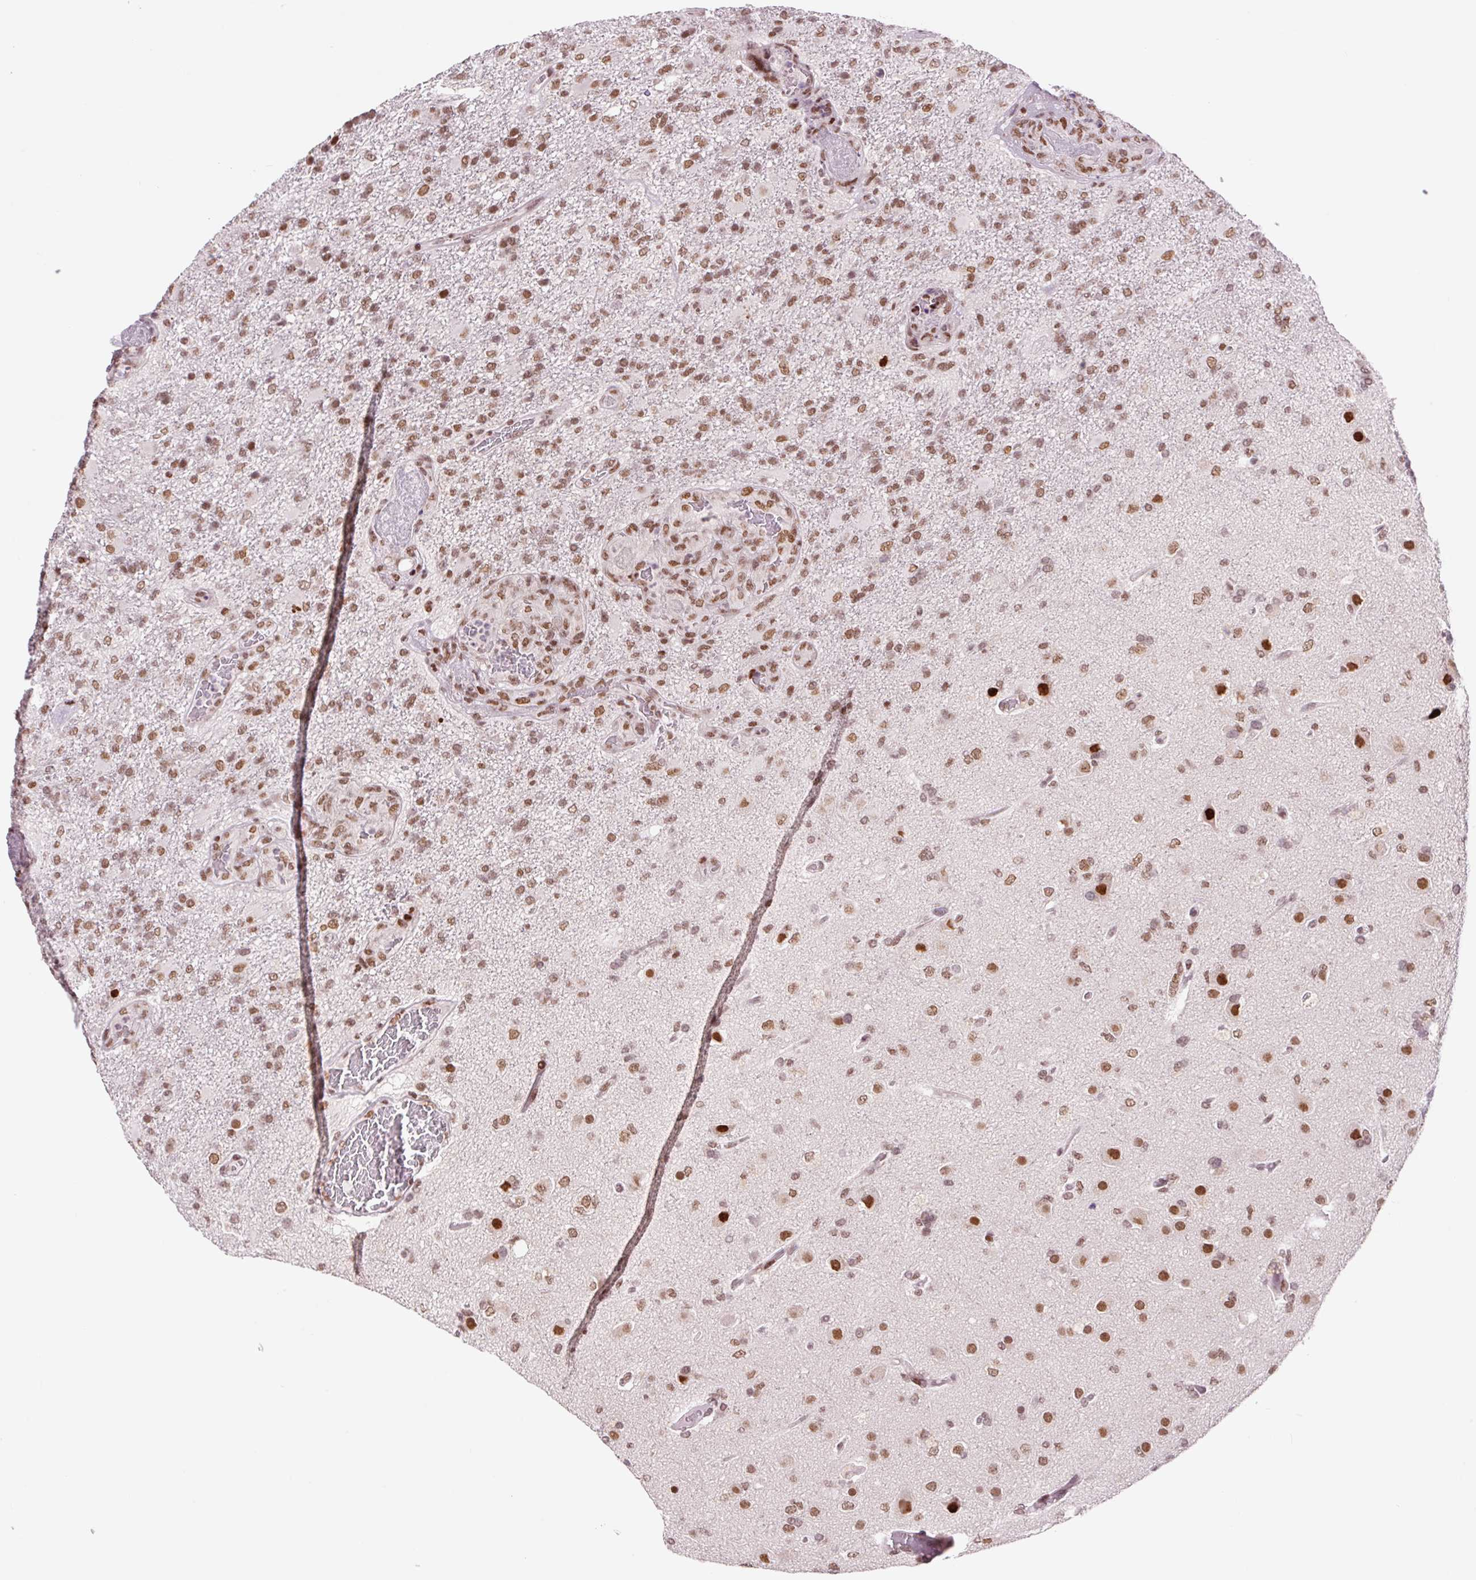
{"staining": {"intensity": "moderate", "quantity": ">75%", "location": "nuclear"}, "tissue": "glioma", "cell_type": "Tumor cells", "image_type": "cancer", "snomed": [{"axis": "morphology", "description": "Glioma, malignant, High grade"}, {"axis": "topography", "description": "Brain"}], "caption": "Immunohistochemical staining of malignant high-grade glioma reveals medium levels of moderate nuclear staining in about >75% of tumor cells.", "gene": "CCNL2", "patient": {"sex": "female", "age": 74}}